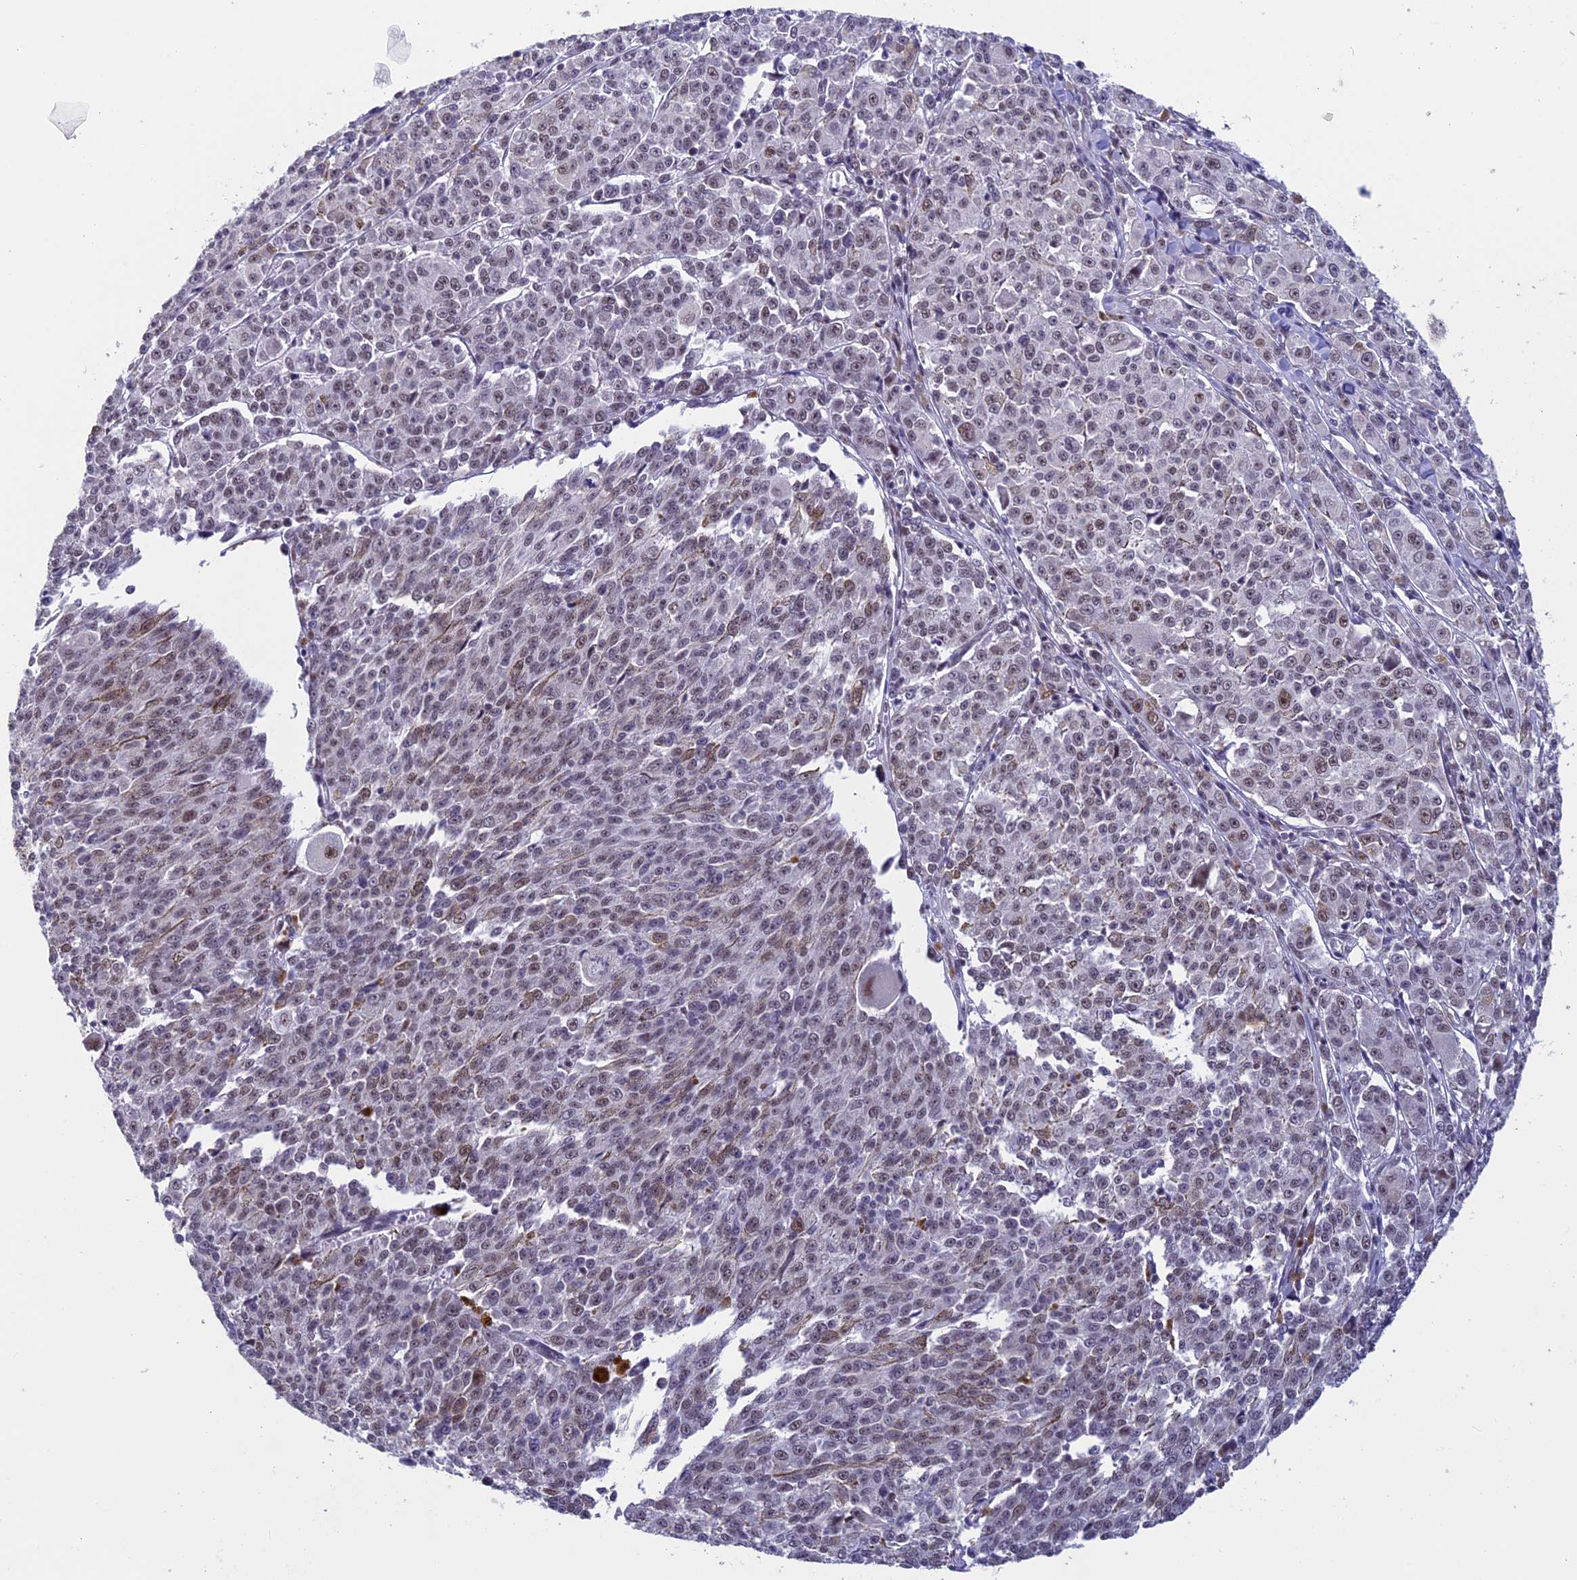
{"staining": {"intensity": "moderate", "quantity": ">75%", "location": "nuclear"}, "tissue": "melanoma", "cell_type": "Tumor cells", "image_type": "cancer", "snomed": [{"axis": "morphology", "description": "Malignant melanoma, NOS"}, {"axis": "topography", "description": "Skin"}], "caption": "Protein expression analysis of human malignant melanoma reveals moderate nuclear positivity in approximately >75% of tumor cells.", "gene": "RNF40", "patient": {"sex": "female", "age": 52}}